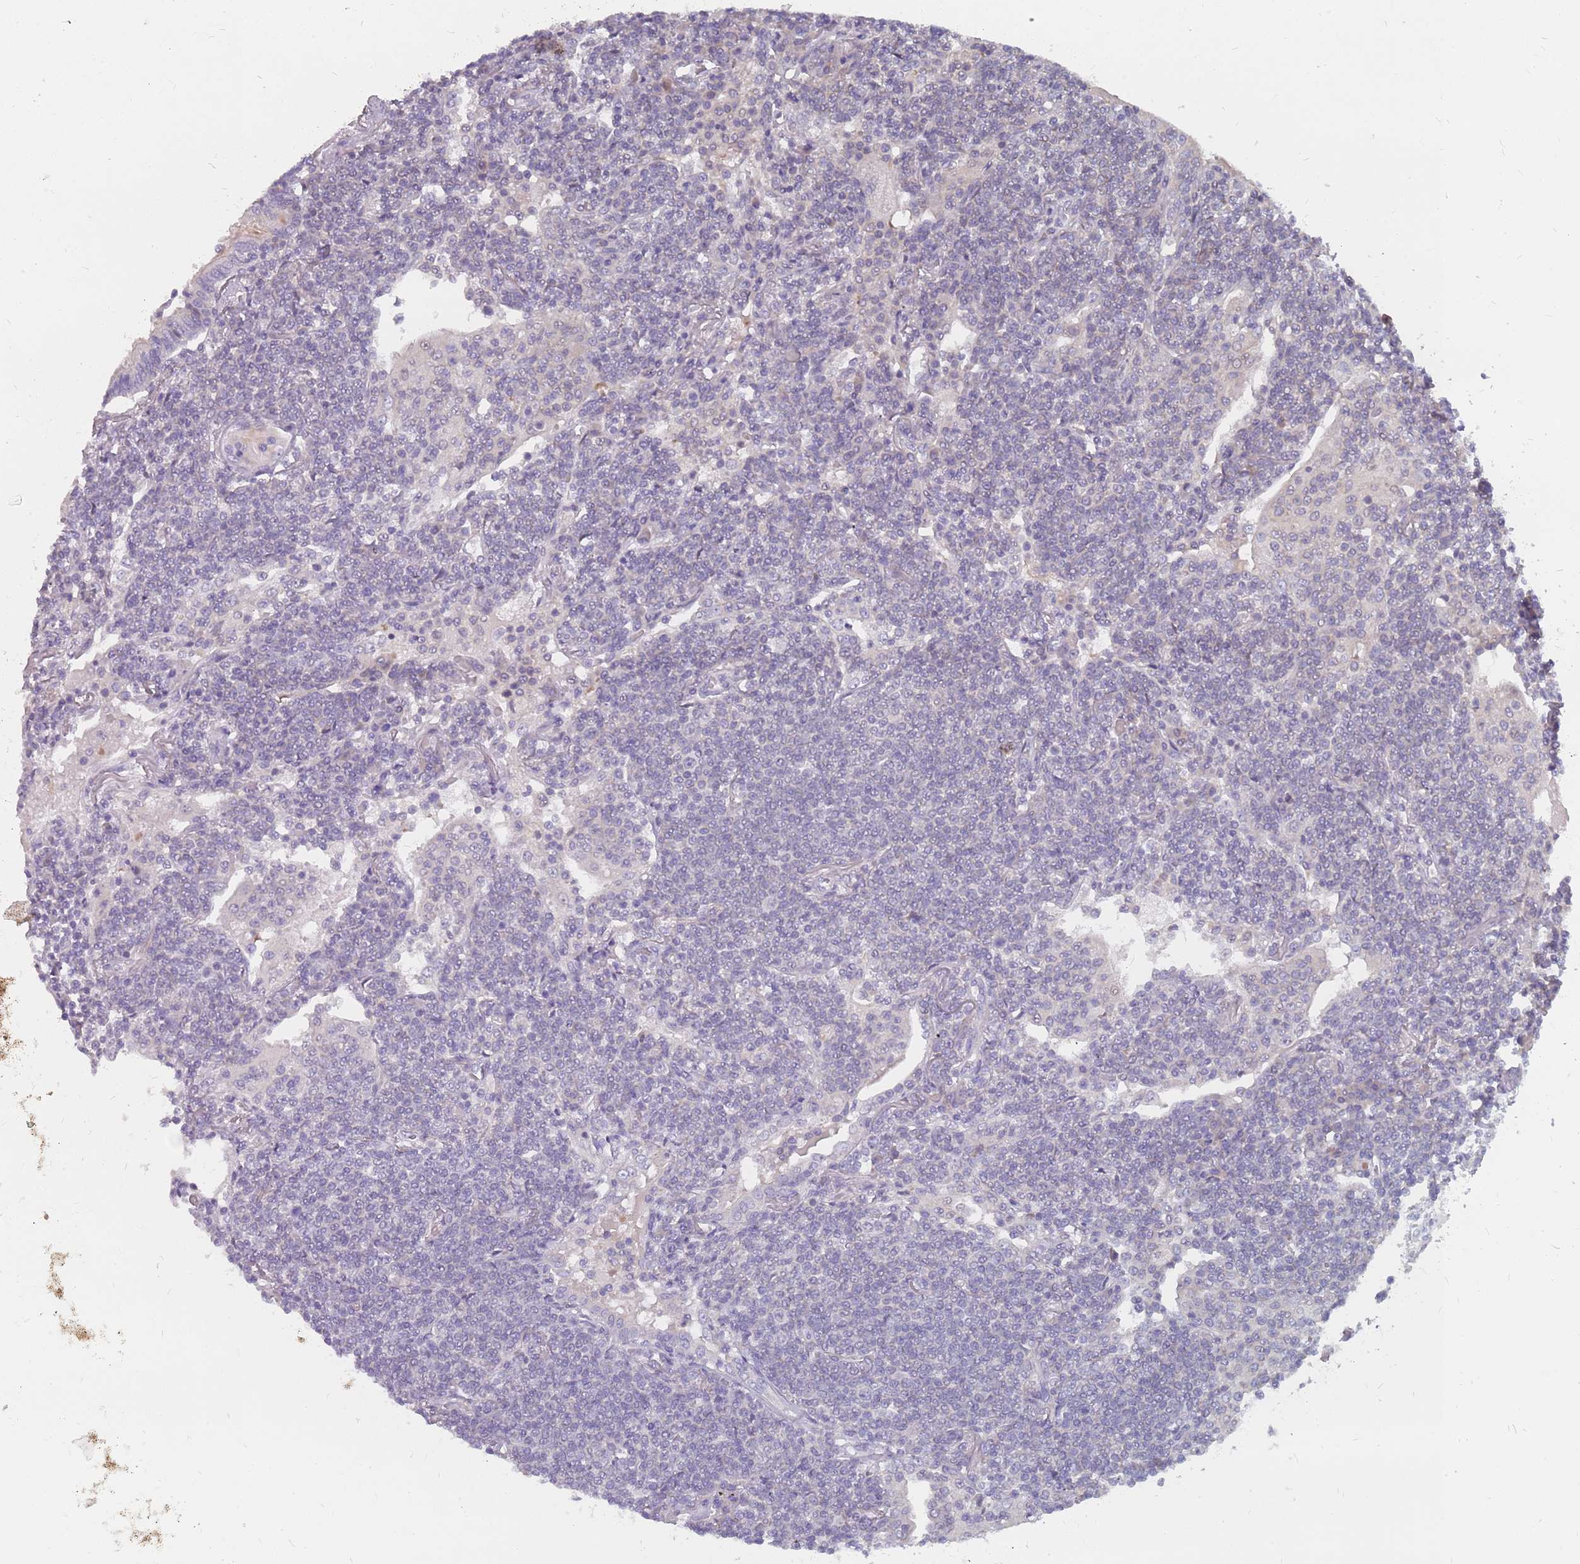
{"staining": {"intensity": "negative", "quantity": "none", "location": "none"}, "tissue": "lymphoma", "cell_type": "Tumor cells", "image_type": "cancer", "snomed": [{"axis": "morphology", "description": "Malignant lymphoma, non-Hodgkin's type, Low grade"}, {"axis": "topography", "description": "Lung"}], "caption": "DAB (3,3'-diaminobenzidine) immunohistochemical staining of low-grade malignant lymphoma, non-Hodgkin's type reveals no significant expression in tumor cells. (DAB (3,3'-diaminobenzidine) IHC, high magnification).", "gene": "CMTR2", "patient": {"sex": "female", "age": 71}}